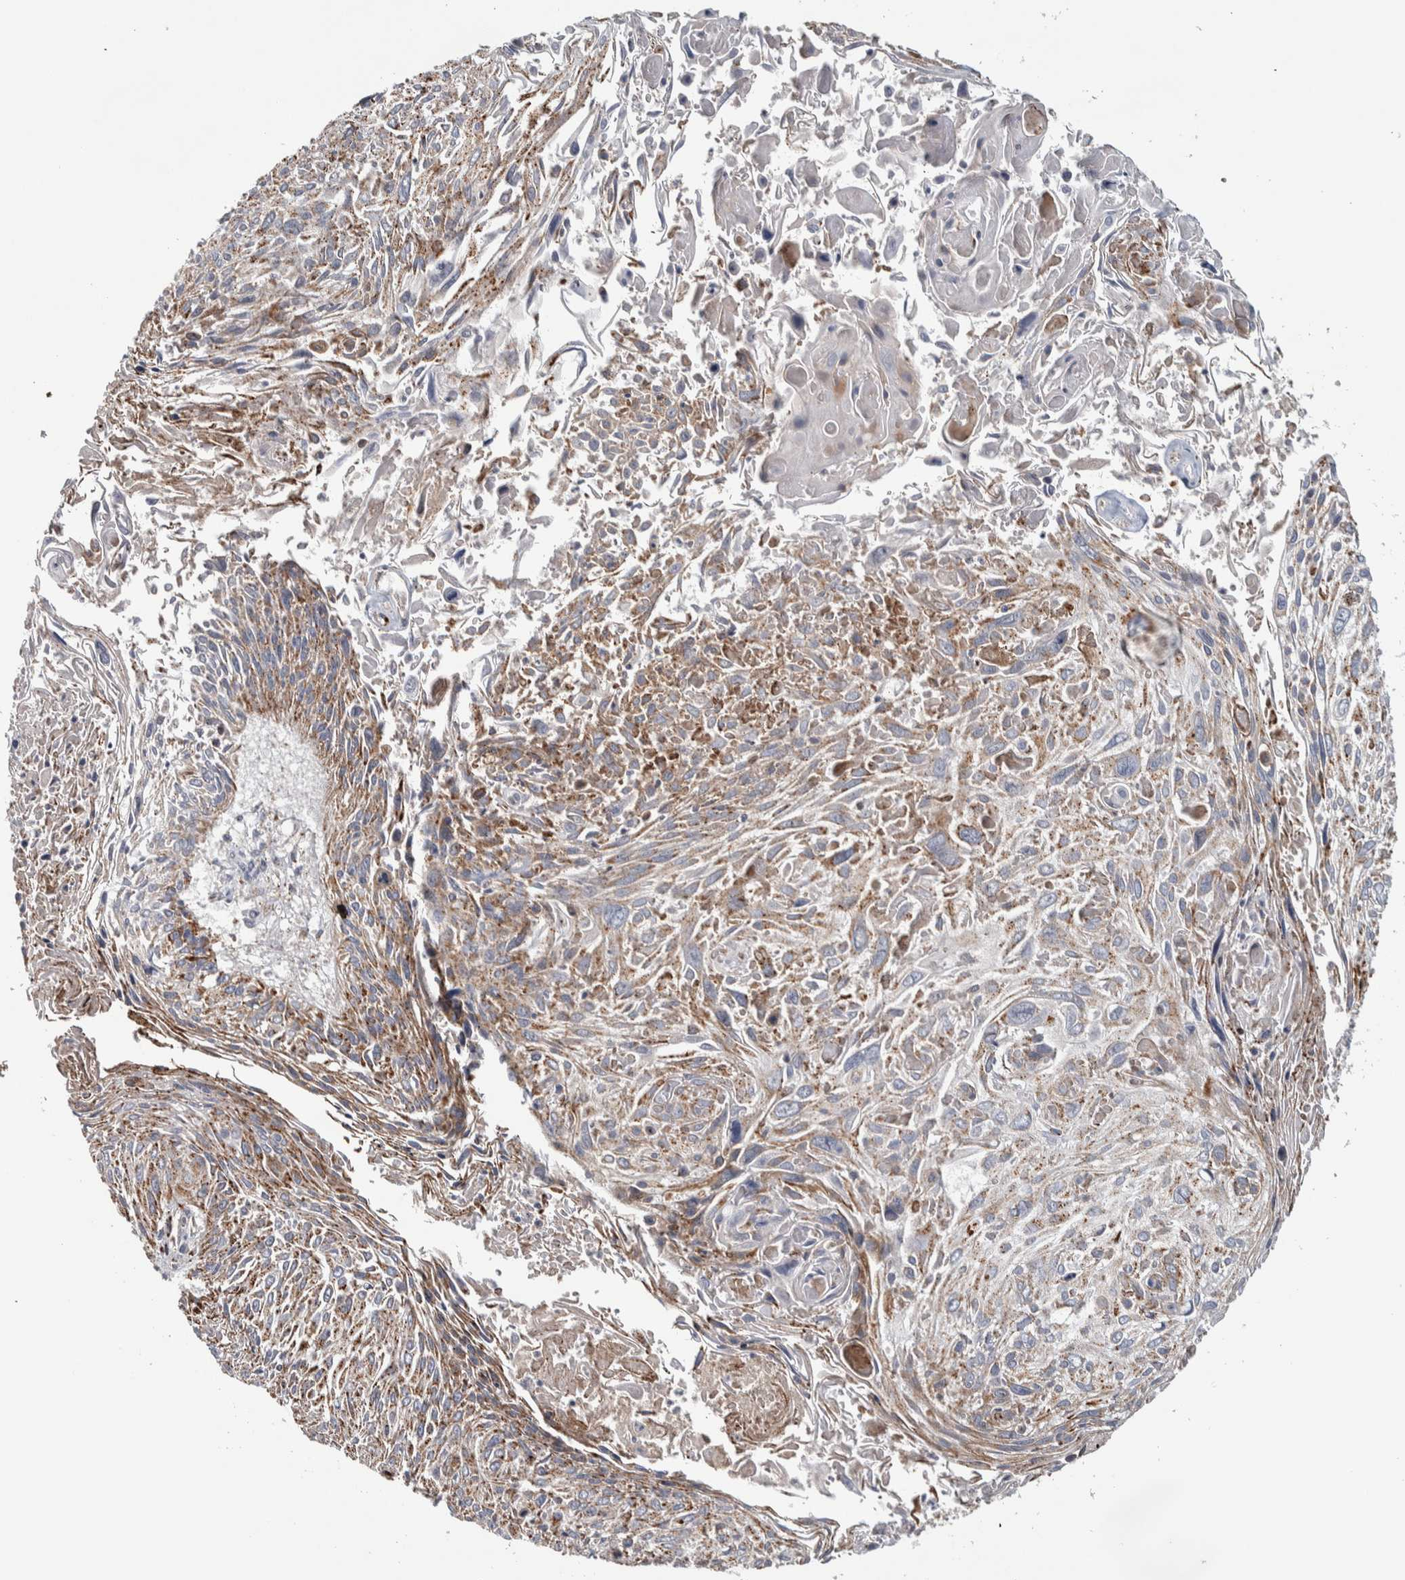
{"staining": {"intensity": "weak", "quantity": ">75%", "location": "cytoplasmic/membranous"}, "tissue": "cervical cancer", "cell_type": "Tumor cells", "image_type": "cancer", "snomed": [{"axis": "morphology", "description": "Squamous cell carcinoma, NOS"}, {"axis": "topography", "description": "Cervix"}], "caption": "Squamous cell carcinoma (cervical) tissue displays weak cytoplasmic/membranous staining in about >75% of tumor cells (Stains: DAB in brown, nuclei in blue, Microscopy: brightfield microscopy at high magnification).", "gene": "ADPRM", "patient": {"sex": "female", "age": 51}}